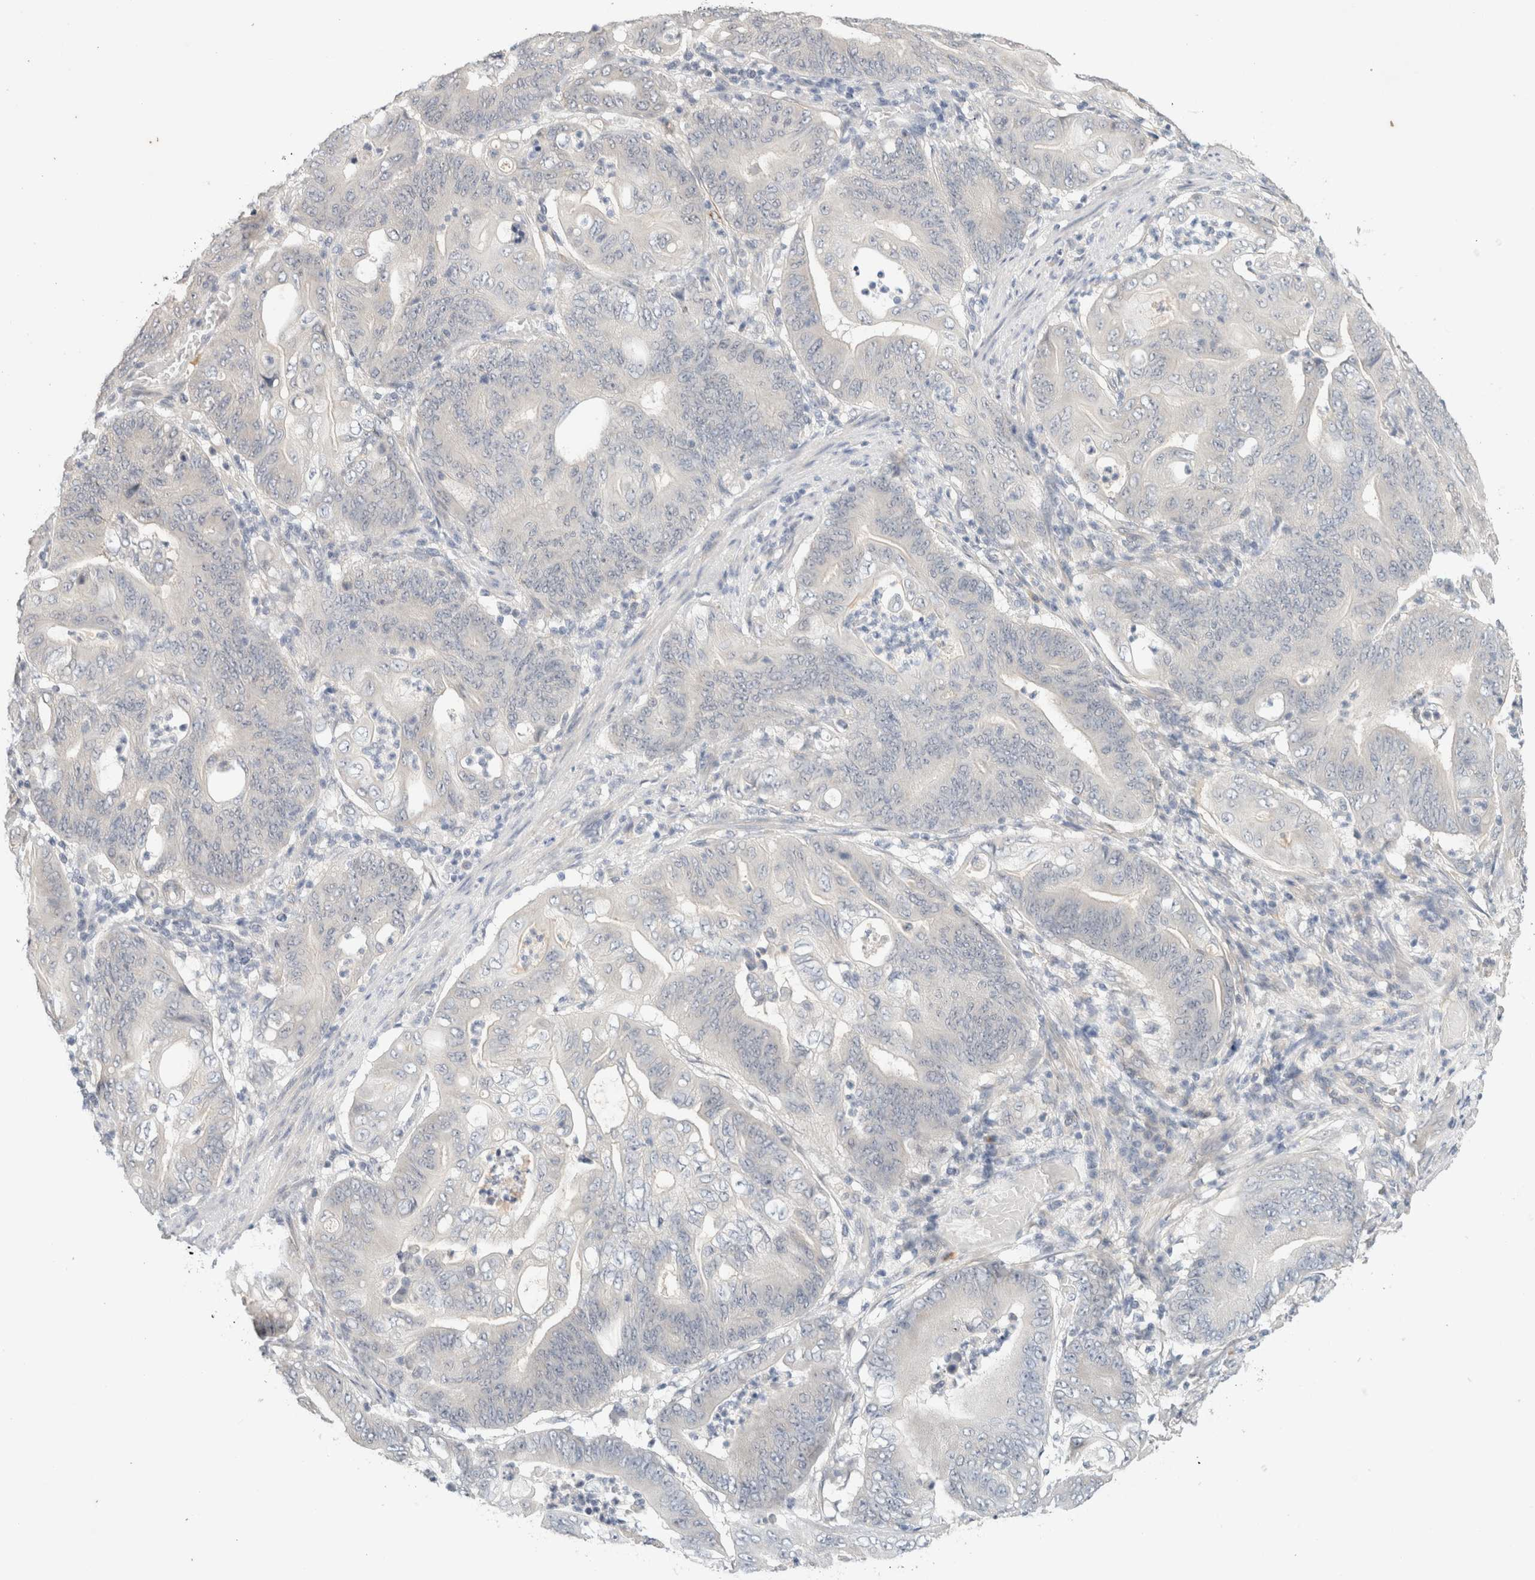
{"staining": {"intensity": "negative", "quantity": "none", "location": "none"}, "tissue": "stomach cancer", "cell_type": "Tumor cells", "image_type": "cancer", "snomed": [{"axis": "morphology", "description": "Adenocarcinoma, NOS"}, {"axis": "topography", "description": "Stomach"}], "caption": "An IHC photomicrograph of stomach cancer is shown. There is no staining in tumor cells of stomach cancer.", "gene": "SPRTN", "patient": {"sex": "female", "age": 73}}